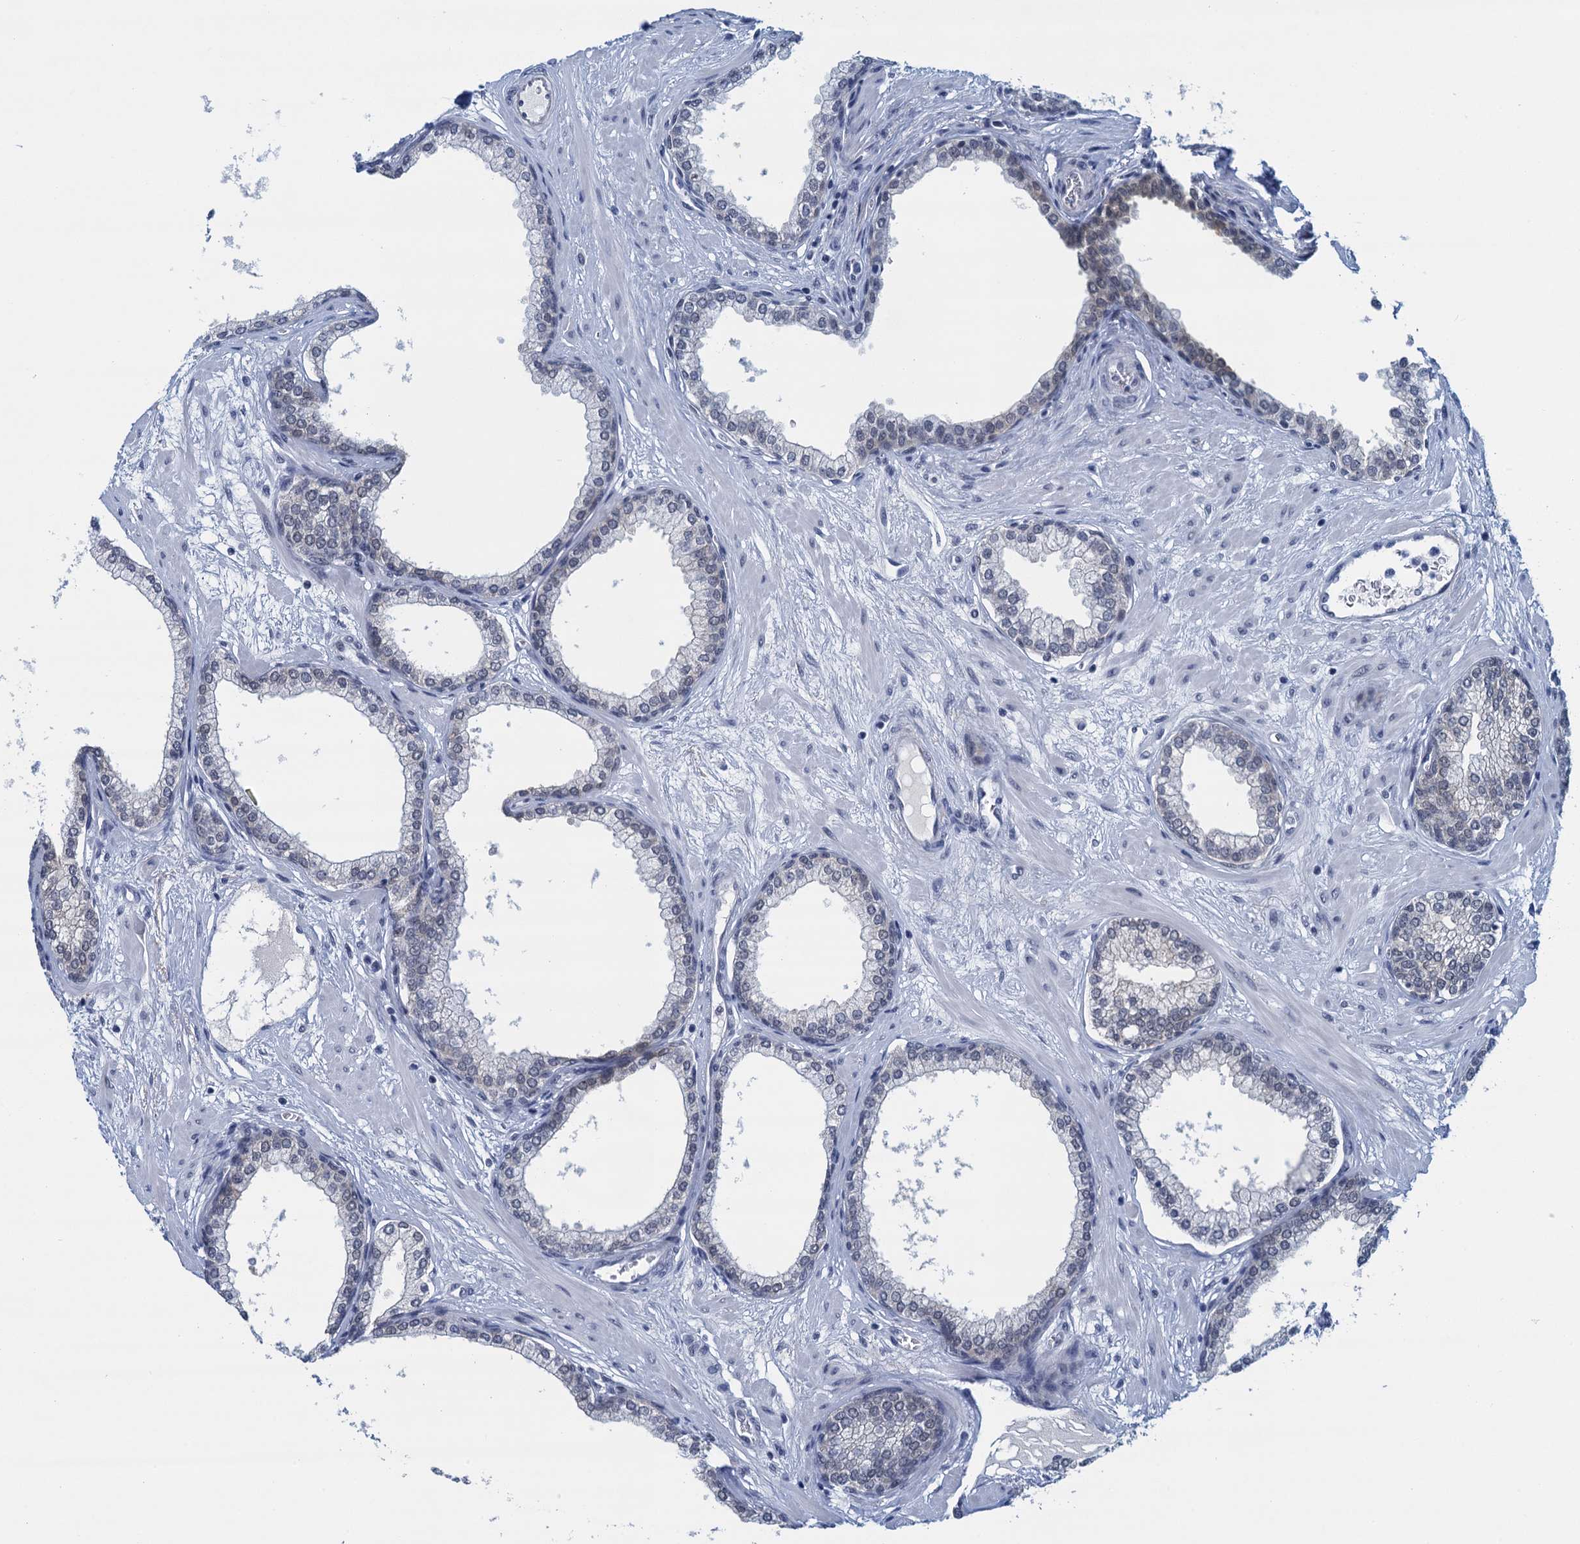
{"staining": {"intensity": "weak", "quantity": "25%-75%", "location": "cytoplasmic/membranous"}, "tissue": "prostate", "cell_type": "Glandular cells", "image_type": "normal", "snomed": [{"axis": "morphology", "description": "Normal tissue, NOS"}, {"axis": "morphology", "description": "Urothelial carcinoma, Low grade"}, {"axis": "topography", "description": "Urinary bladder"}, {"axis": "topography", "description": "Prostate"}], "caption": "IHC of benign human prostate displays low levels of weak cytoplasmic/membranous positivity in about 25%-75% of glandular cells.", "gene": "EPS8L1", "patient": {"sex": "male", "age": 60}}